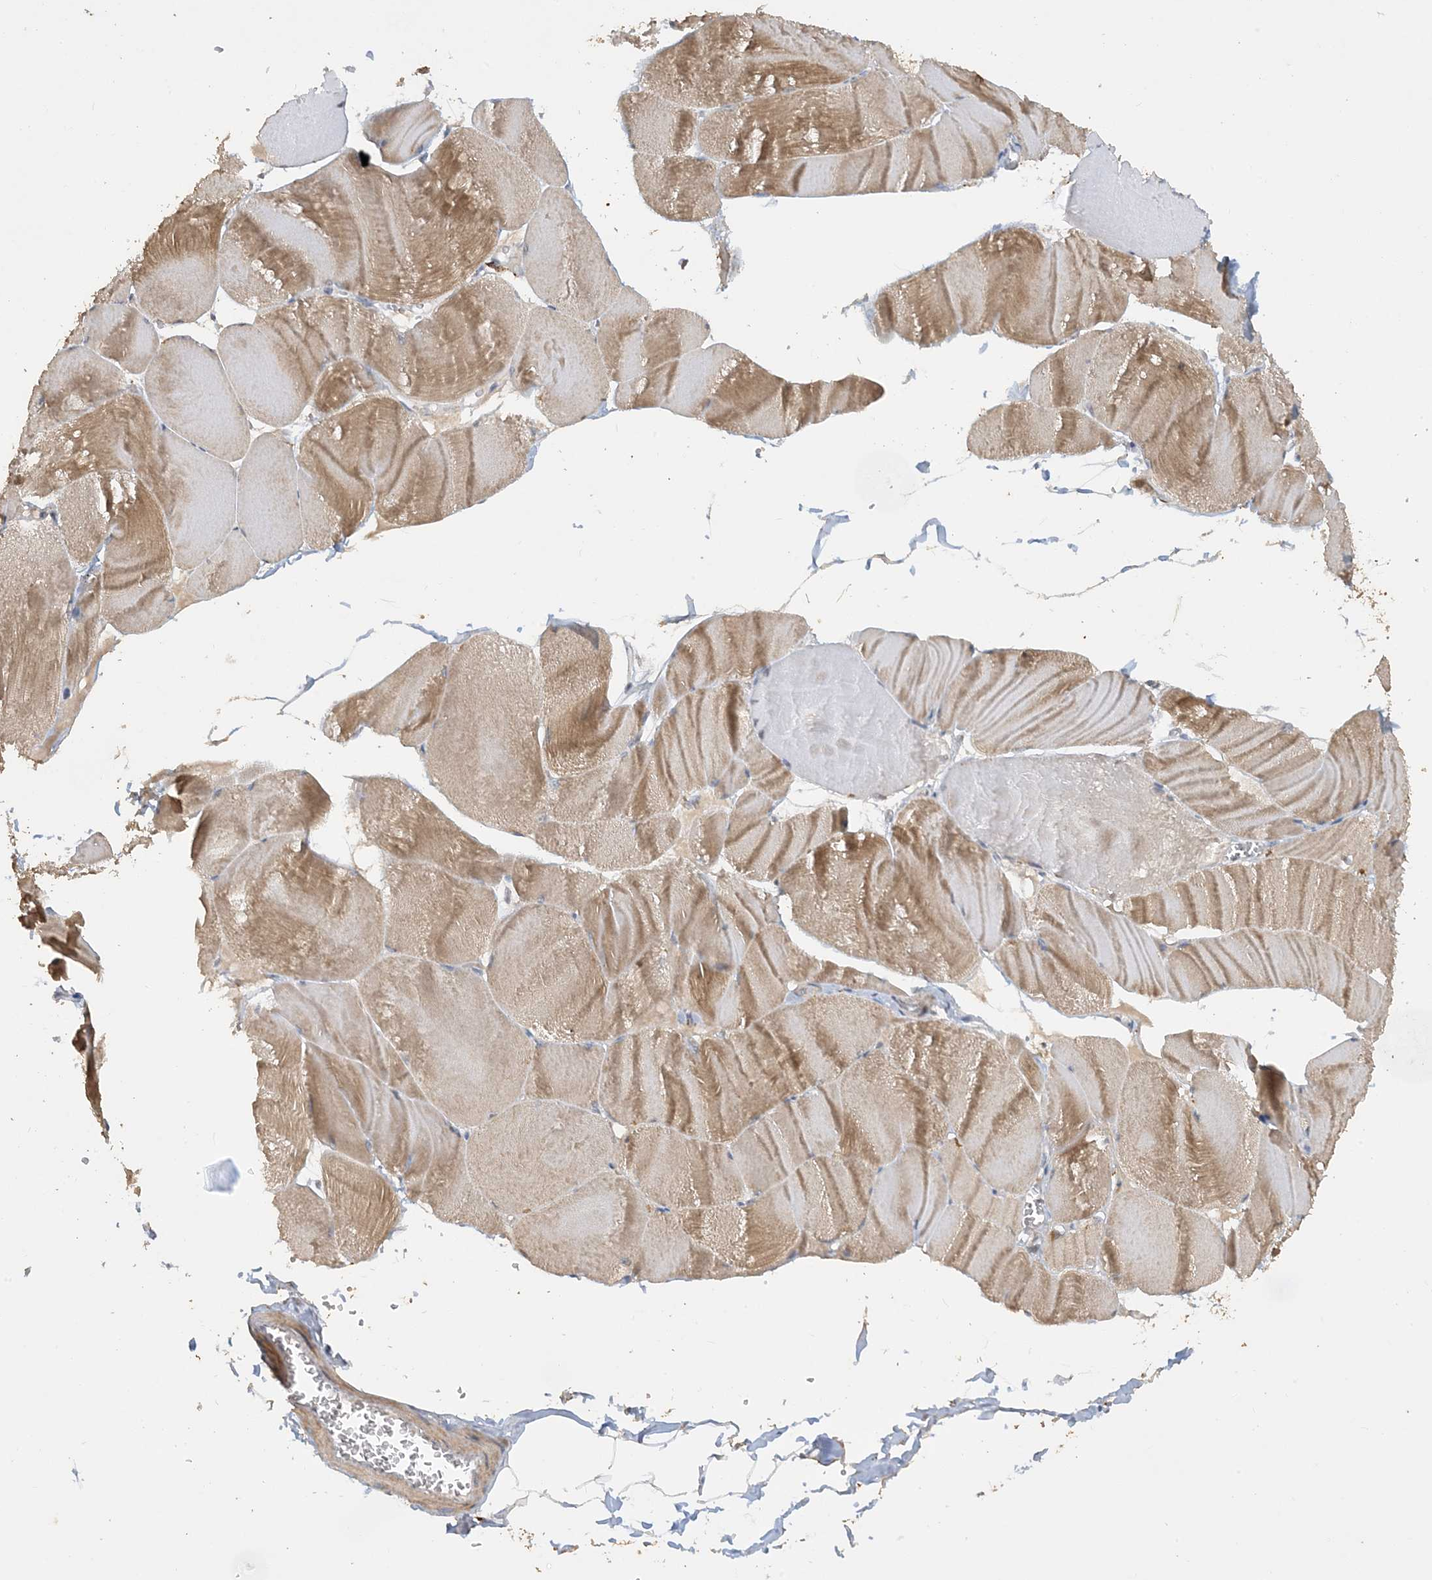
{"staining": {"intensity": "moderate", "quantity": "25%-75%", "location": "cytoplasmic/membranous"}, "tissue": "skeletal muscle", "cell_type": "Myocytes", "image_type": "normal", "snomed": [{"axis": "morphology", "description": "Normal tissue, NOS"}, {"axis": "morphology", "description": "Basal cell carcinoma"}, {"axis": "topography", "description": "Skeletal muscle"}], "caption": "Moderate cytoplasmic/membranous positivity for a protein is present in approximately 25%-75% of myocytes of benign skeletal muscle using immunohistochemistry.", "gene": "SFMBT2", "patient": {"sex": "female", "age": 64}}